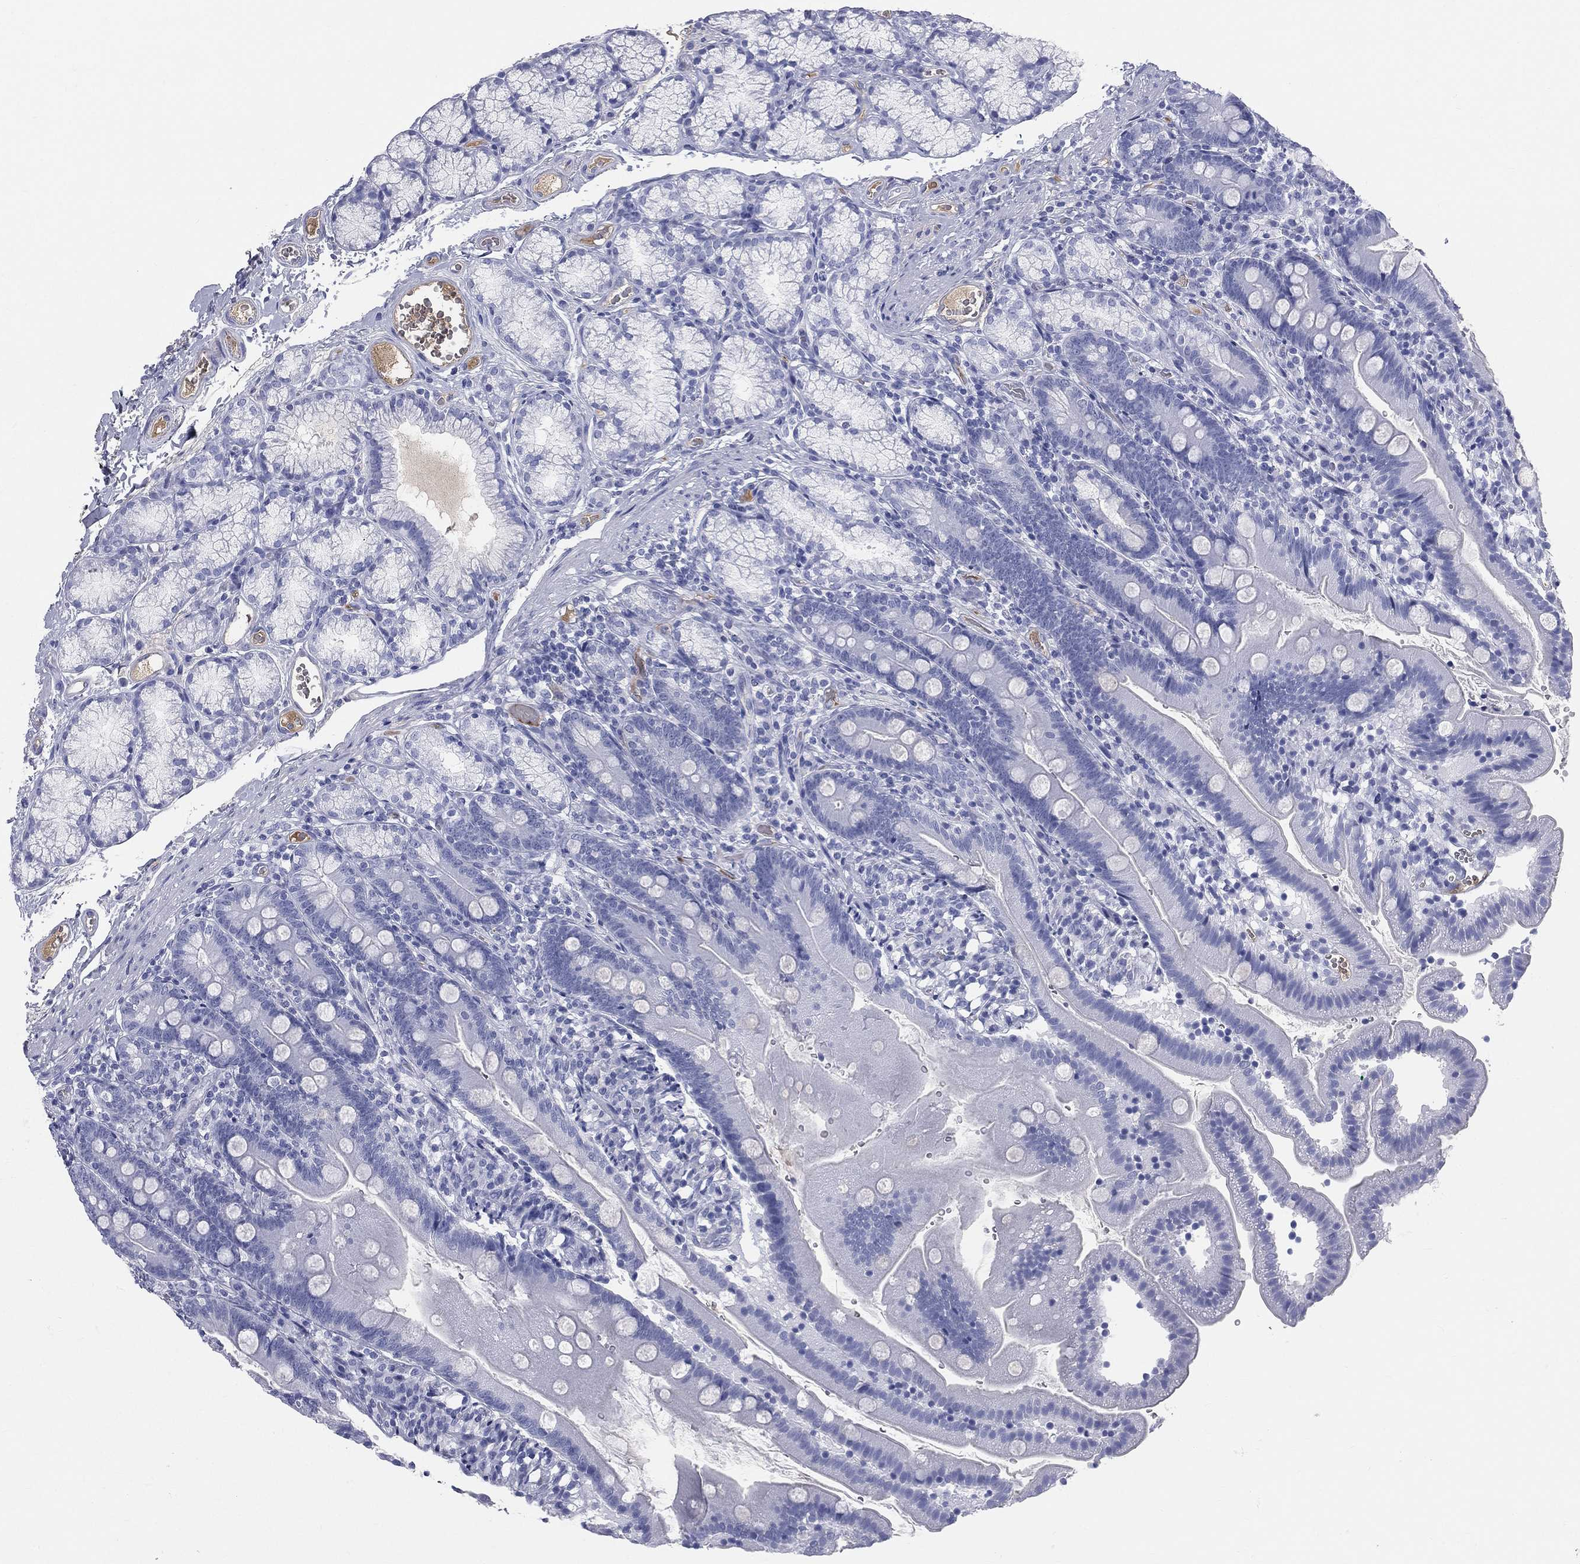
{"staining": {"intensity": "negative", "quantity": "none", "location": "none"}, "tissue": "duodenum", "cell_type": "Glandular cells", "image_type": "normal", "snomed": [{"axis": "morphology", "description": "Normal tissue, NOS"}, {"axis": "topography", "description": "Duodenum"}], "caption": "Immunohistochemistry (IHC) of unremarkable human duodenum demonstrates no positivity in glandular cells. Nuclei are stained in blue.", "gene": "HP", "patient": {"sex": "female", "age": 67}}